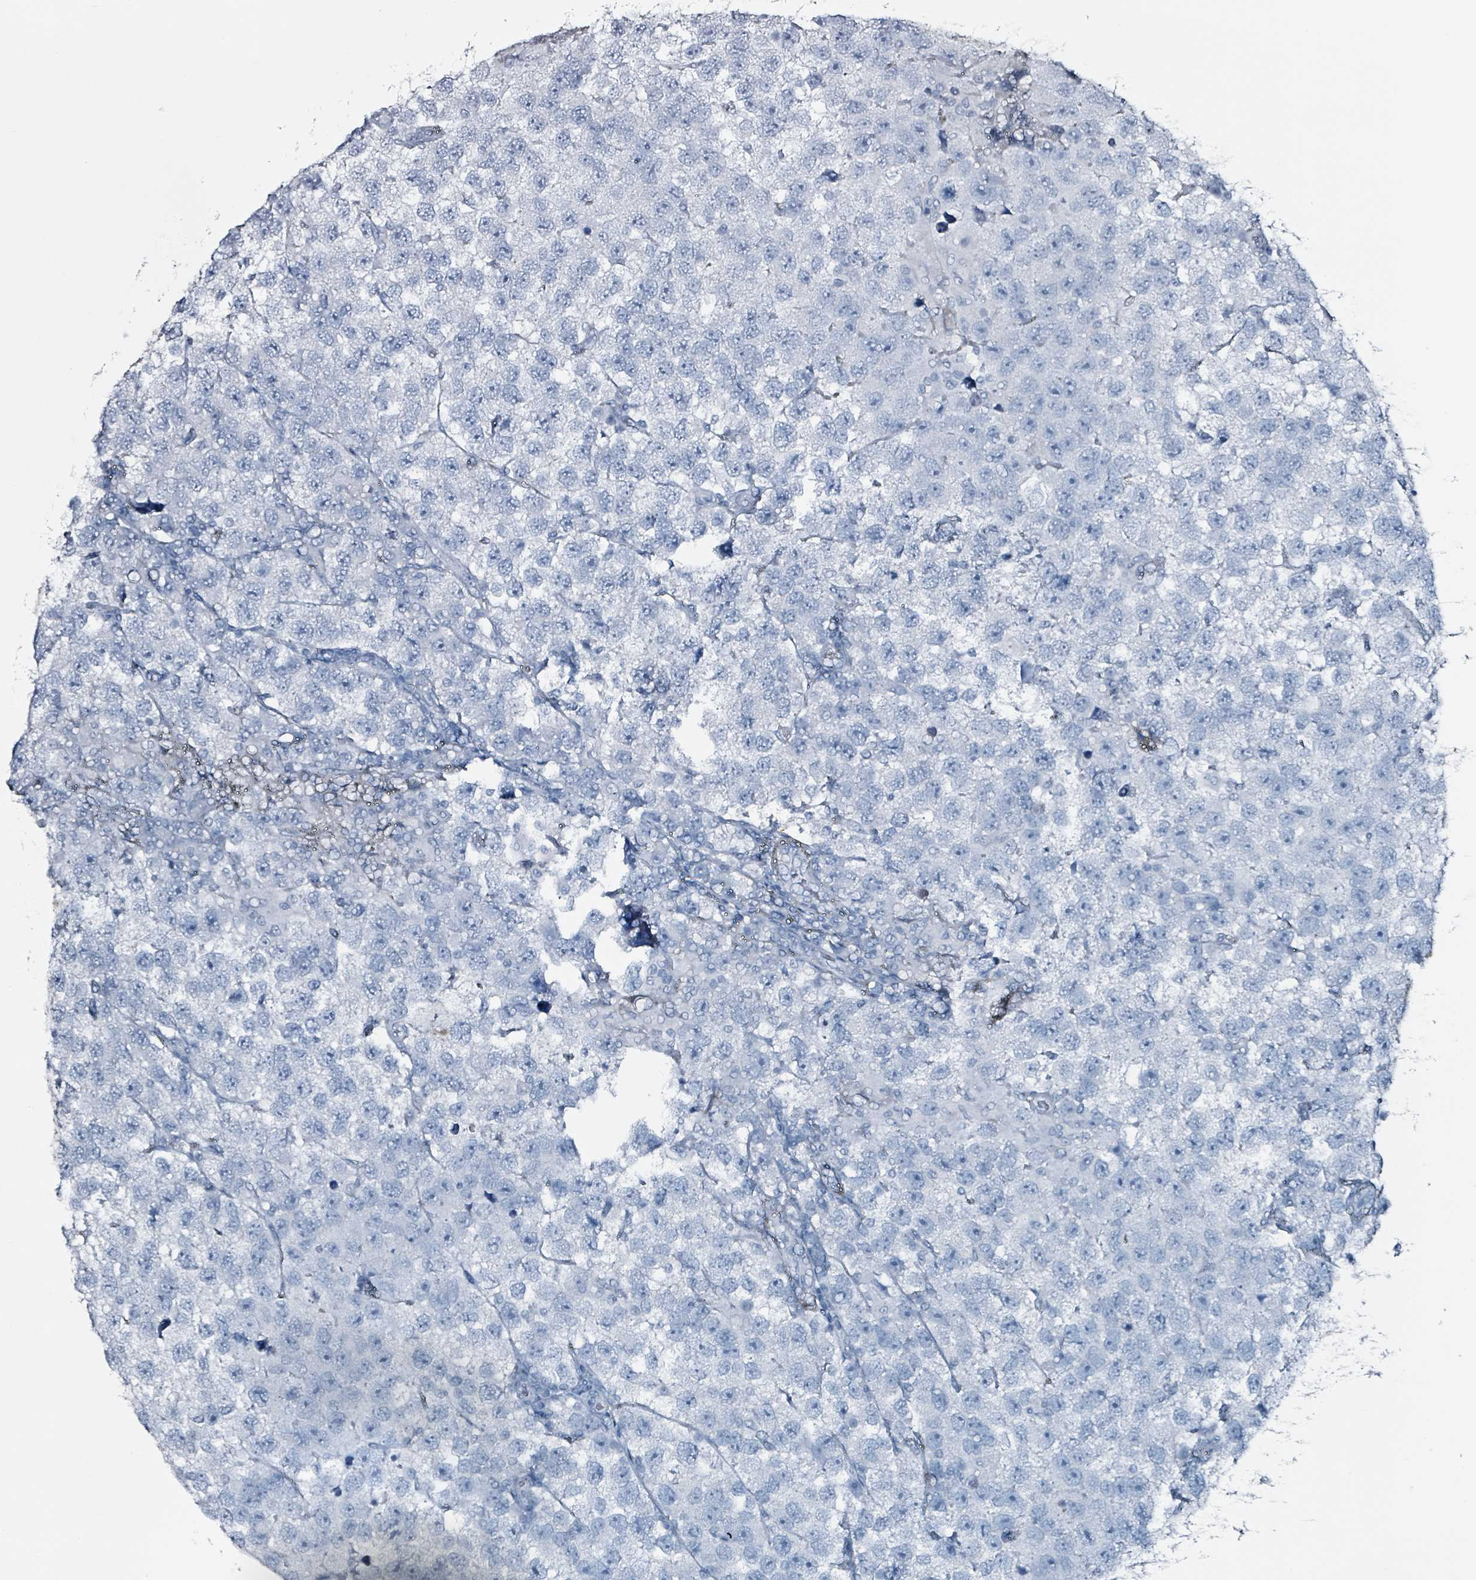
{"staining": {"intensity": "negative", "quantity": "none", "location": "none"}, "tissue": "testis cancer", "cell_type": "Tumor cells", "image_type": "cancer", "snomed": [{"axis": "morphology", "description": "Seminoma, NOS"}, {"axis": "topography", "description": "Testis"}], "caption": "Immunohistochemical staining of human seminoma (testis) demonstrates no significant positivity in tumor cells. (DAB (3,3'-diaminobenzidine) immunohistochemistry (IHC), high magnification).", "gene": "CA9", "patient": {"sex": "male", "age": 26}}